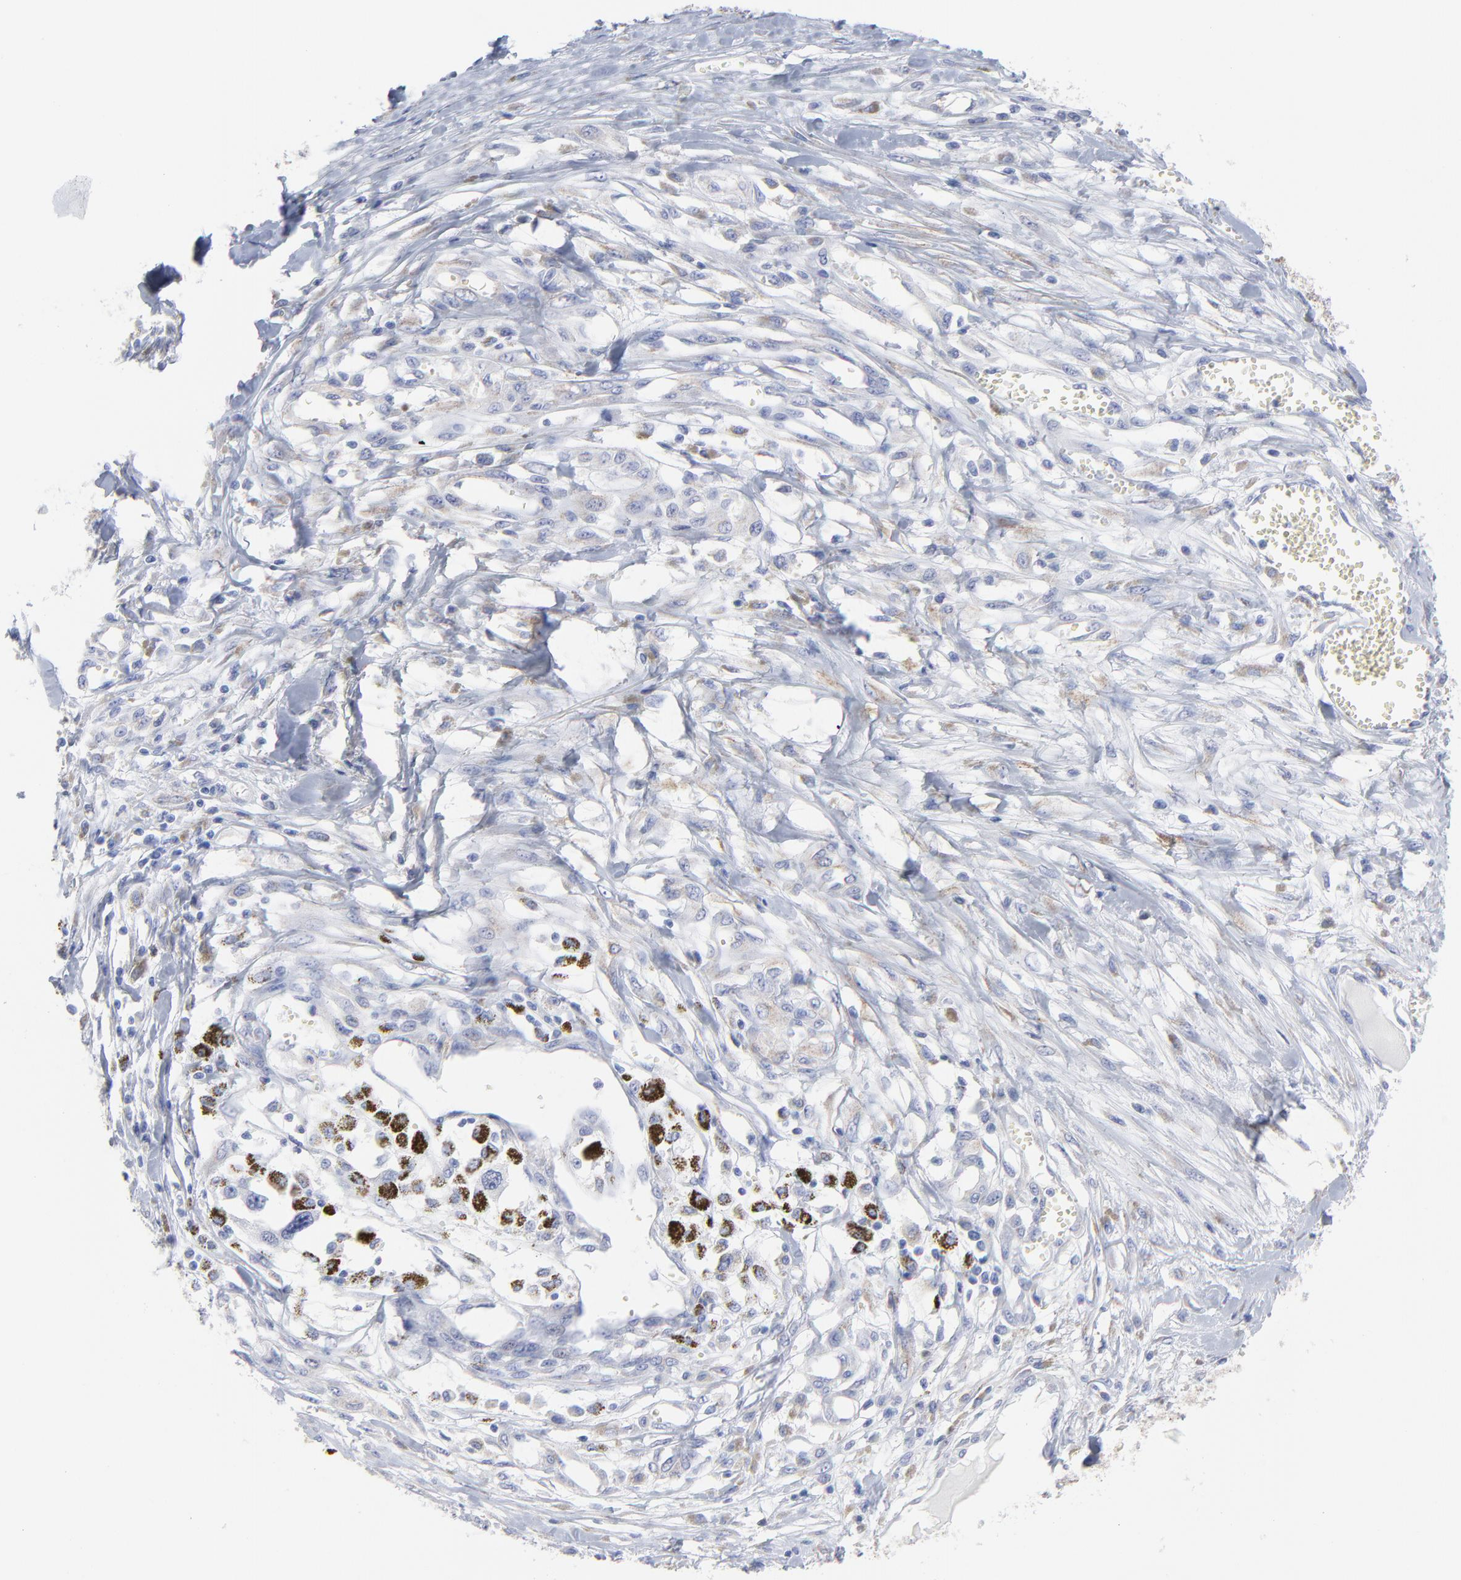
{"staining": {"intensity": "moderate", "quantity": "25%-75%", "location": "cytoplasmic/membranous"}, "tissue": "melanoma", "cell_type": "Tumor cells", "image_type": "cancer", "snomed": [{"axis": "morphology", "description": "Malignant melanoma, Metastatic site"}, {"axis": "topography", "description": "Lymph node"}], "caption": "Tumor cells reveal medium levels of moderate cytoplasmic/membranous staining in approximately 25%-75% of cells in human melanoma.", "gene": "CNTN3", "patient": {"sex": "male", "age": 59}}